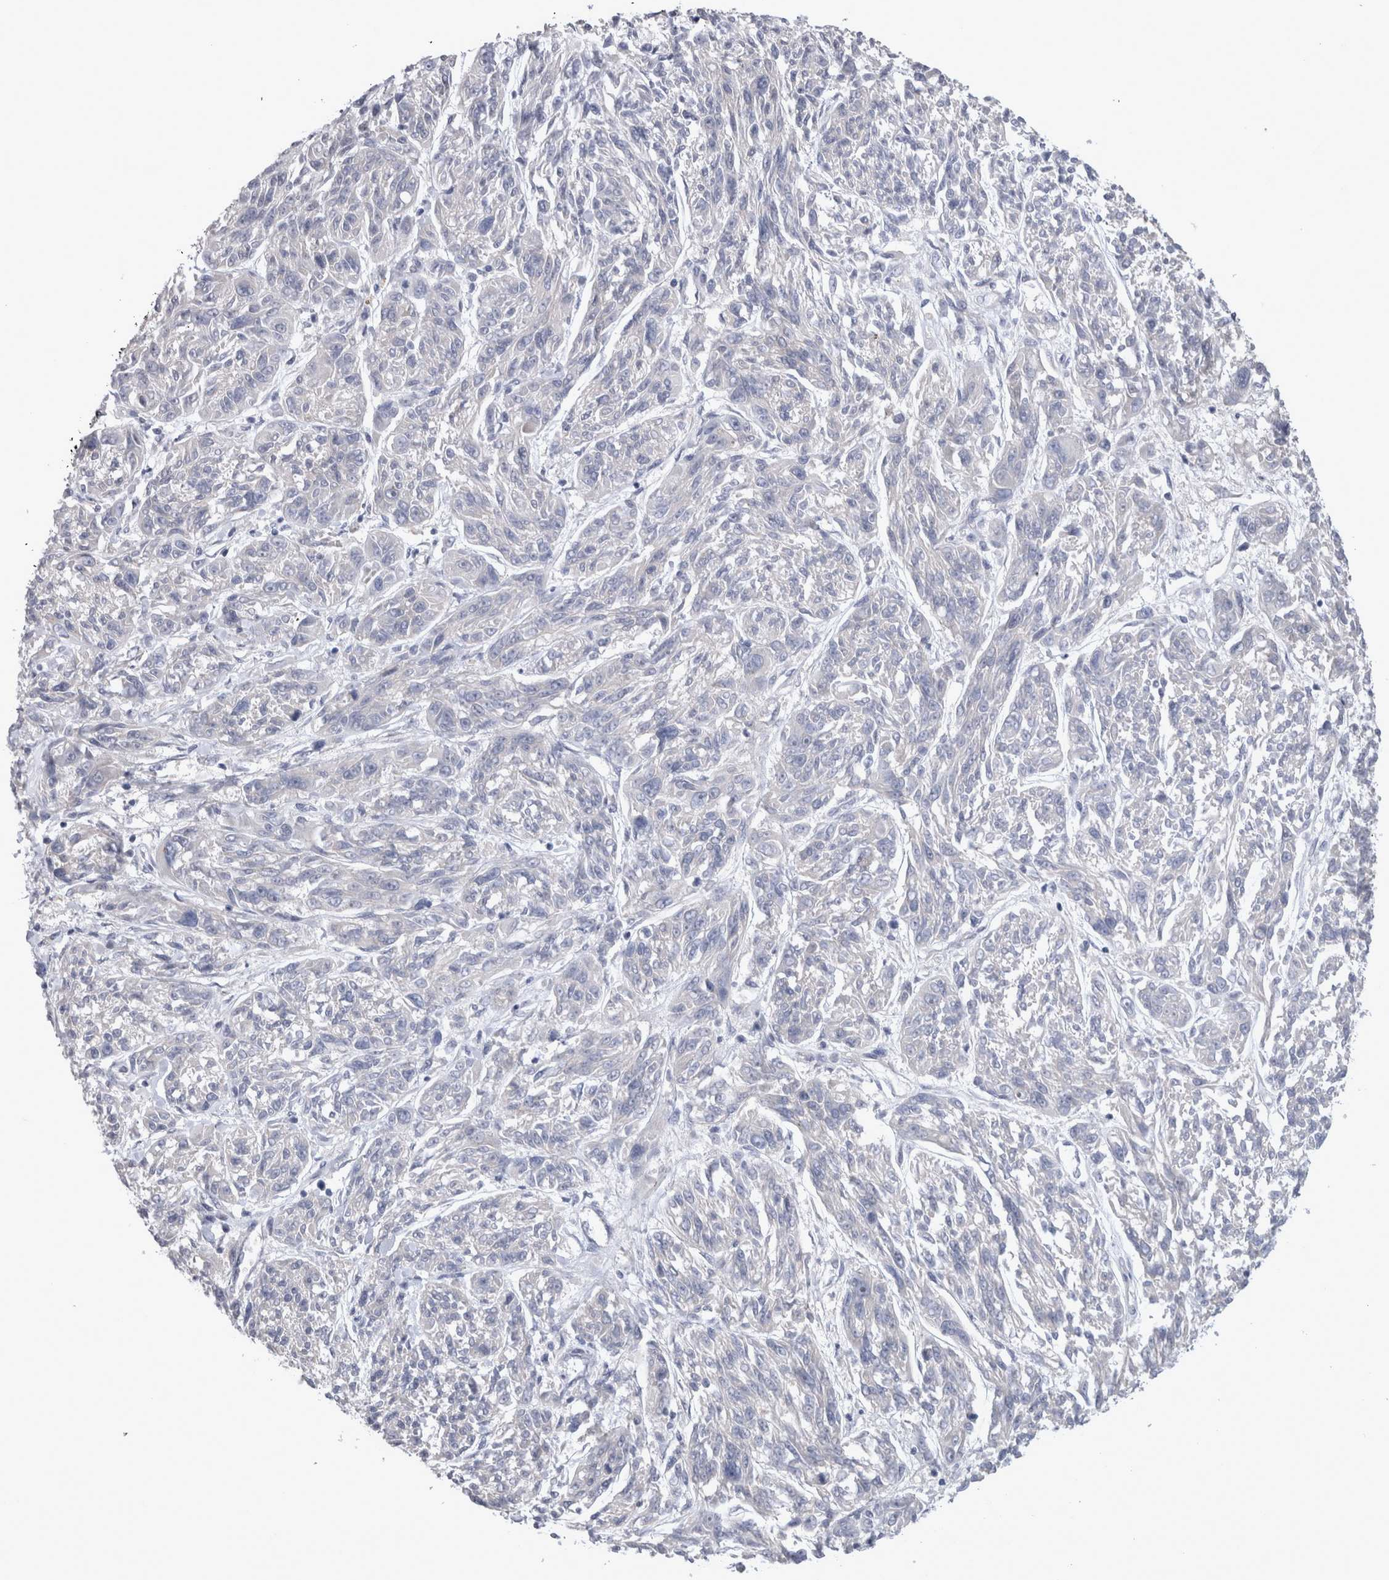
{"staining": {"intensity": "negative", "quantity": "none", "location": "none"}, "tissue": "melanoma", "cell_type": "Tumor cells", "image_type": "cancer", "snomed": [{"axis": "morphology", "description": "Malignant melanoma, NOS"}, {"axis": "topography", "description": "Skin"}], "caption": "Immunohistochemistry (IHC) histopathology image of neoplastic tissue: human melanoma stained with DAB (3,3'-diaminobenzidine) exhibits no significant protein expression in tumor cells.", "gene": "LRRC40", "patient": {"sex": "male", "age": 53}}